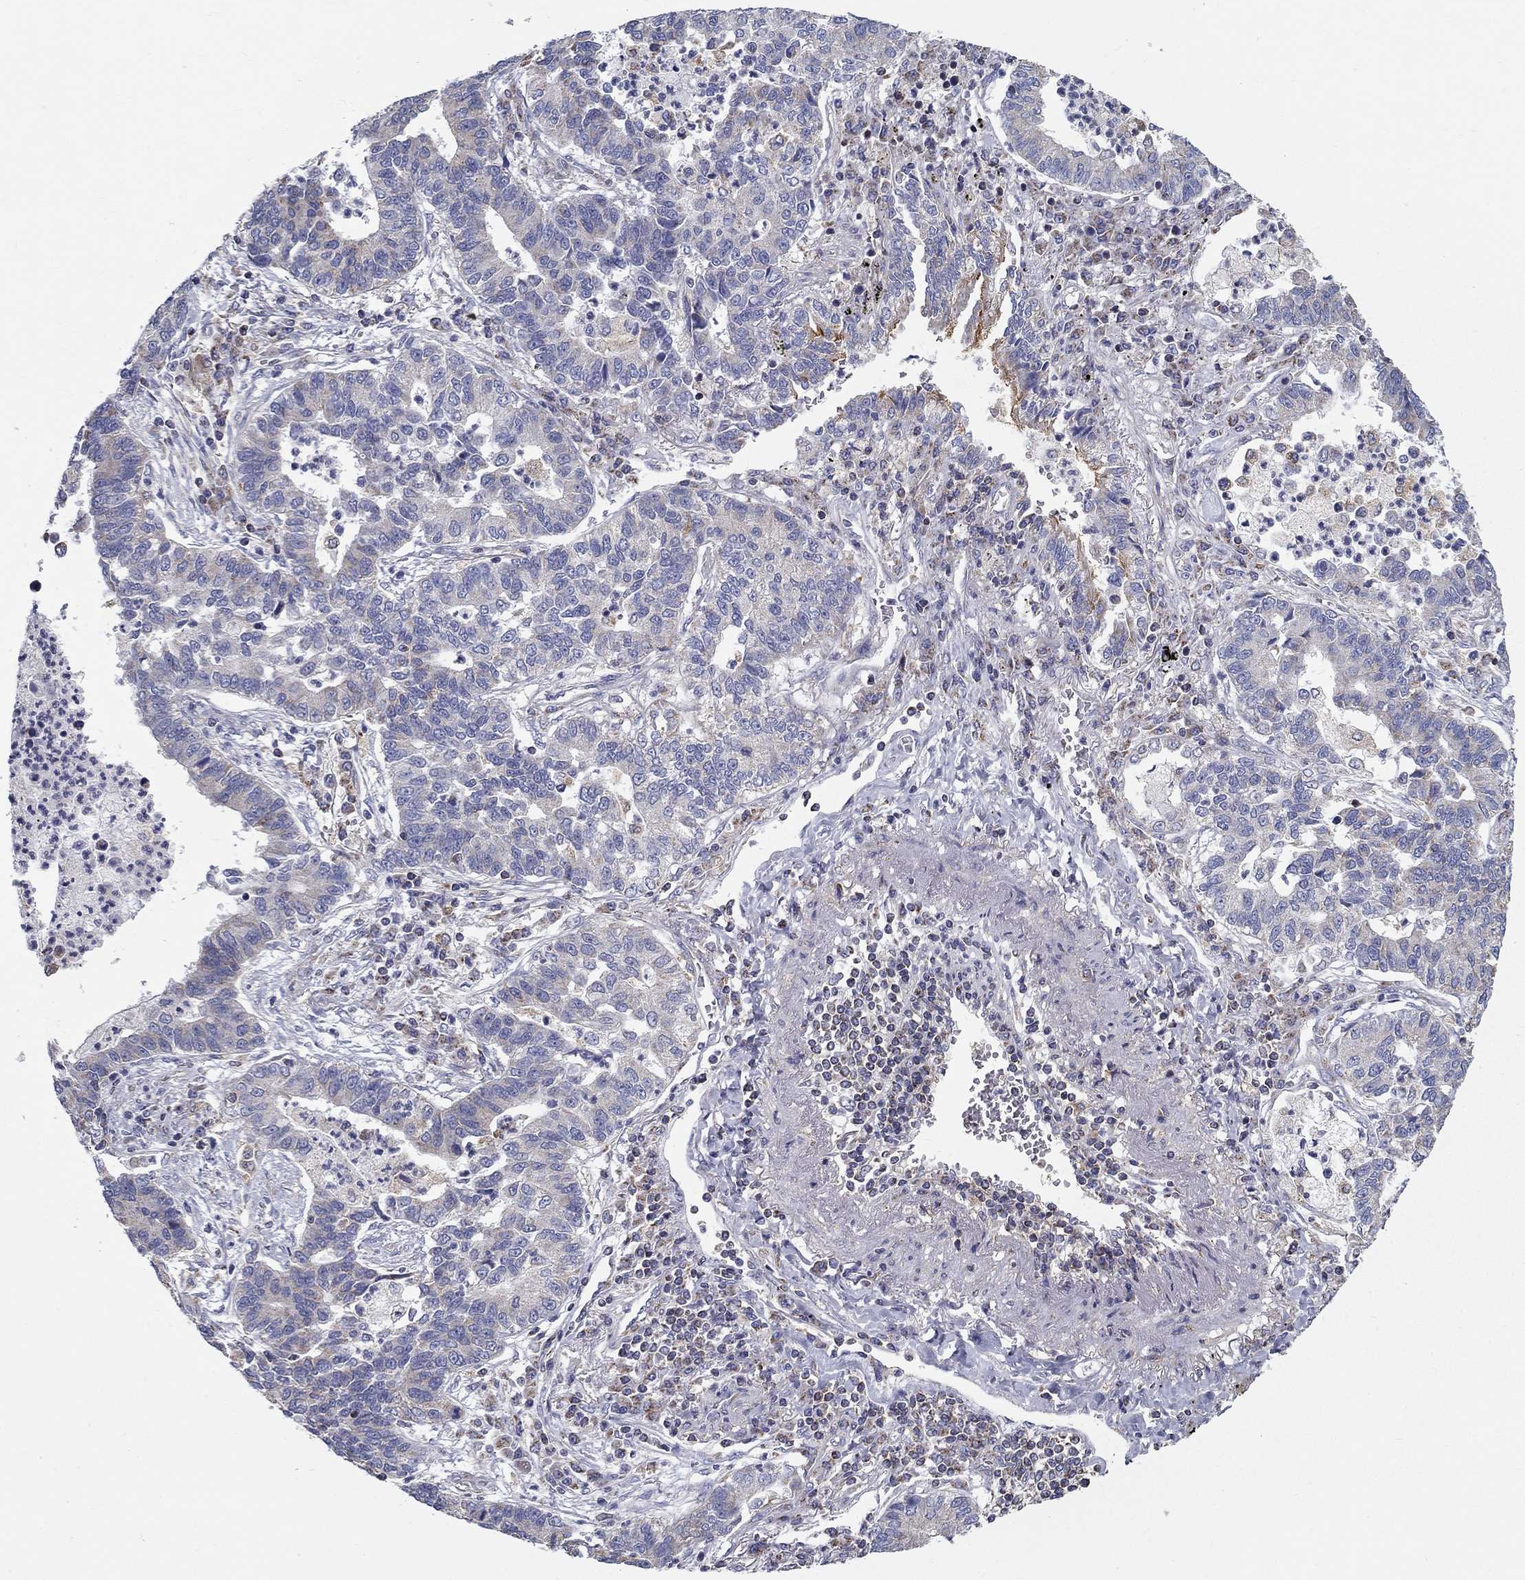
{"staining": {"intensity": "negative", "quantity": "none", "location": "none"}, "tissue": "lung cancer", "cell_type": "Tumor cells", "image_type": "cancer", "snomed": [{"axis": "morphology", "description": "Adenocarcinoma, NOS"}, {"axis": "topography", "description": "Lung"}], "caption": "Lung cancer (adenocarcinoma) was stained to show a protein in brown. There is no significant expression in tumor cells.", "gene": "NME5", "patient": {"sex": "female", "age": 57}}